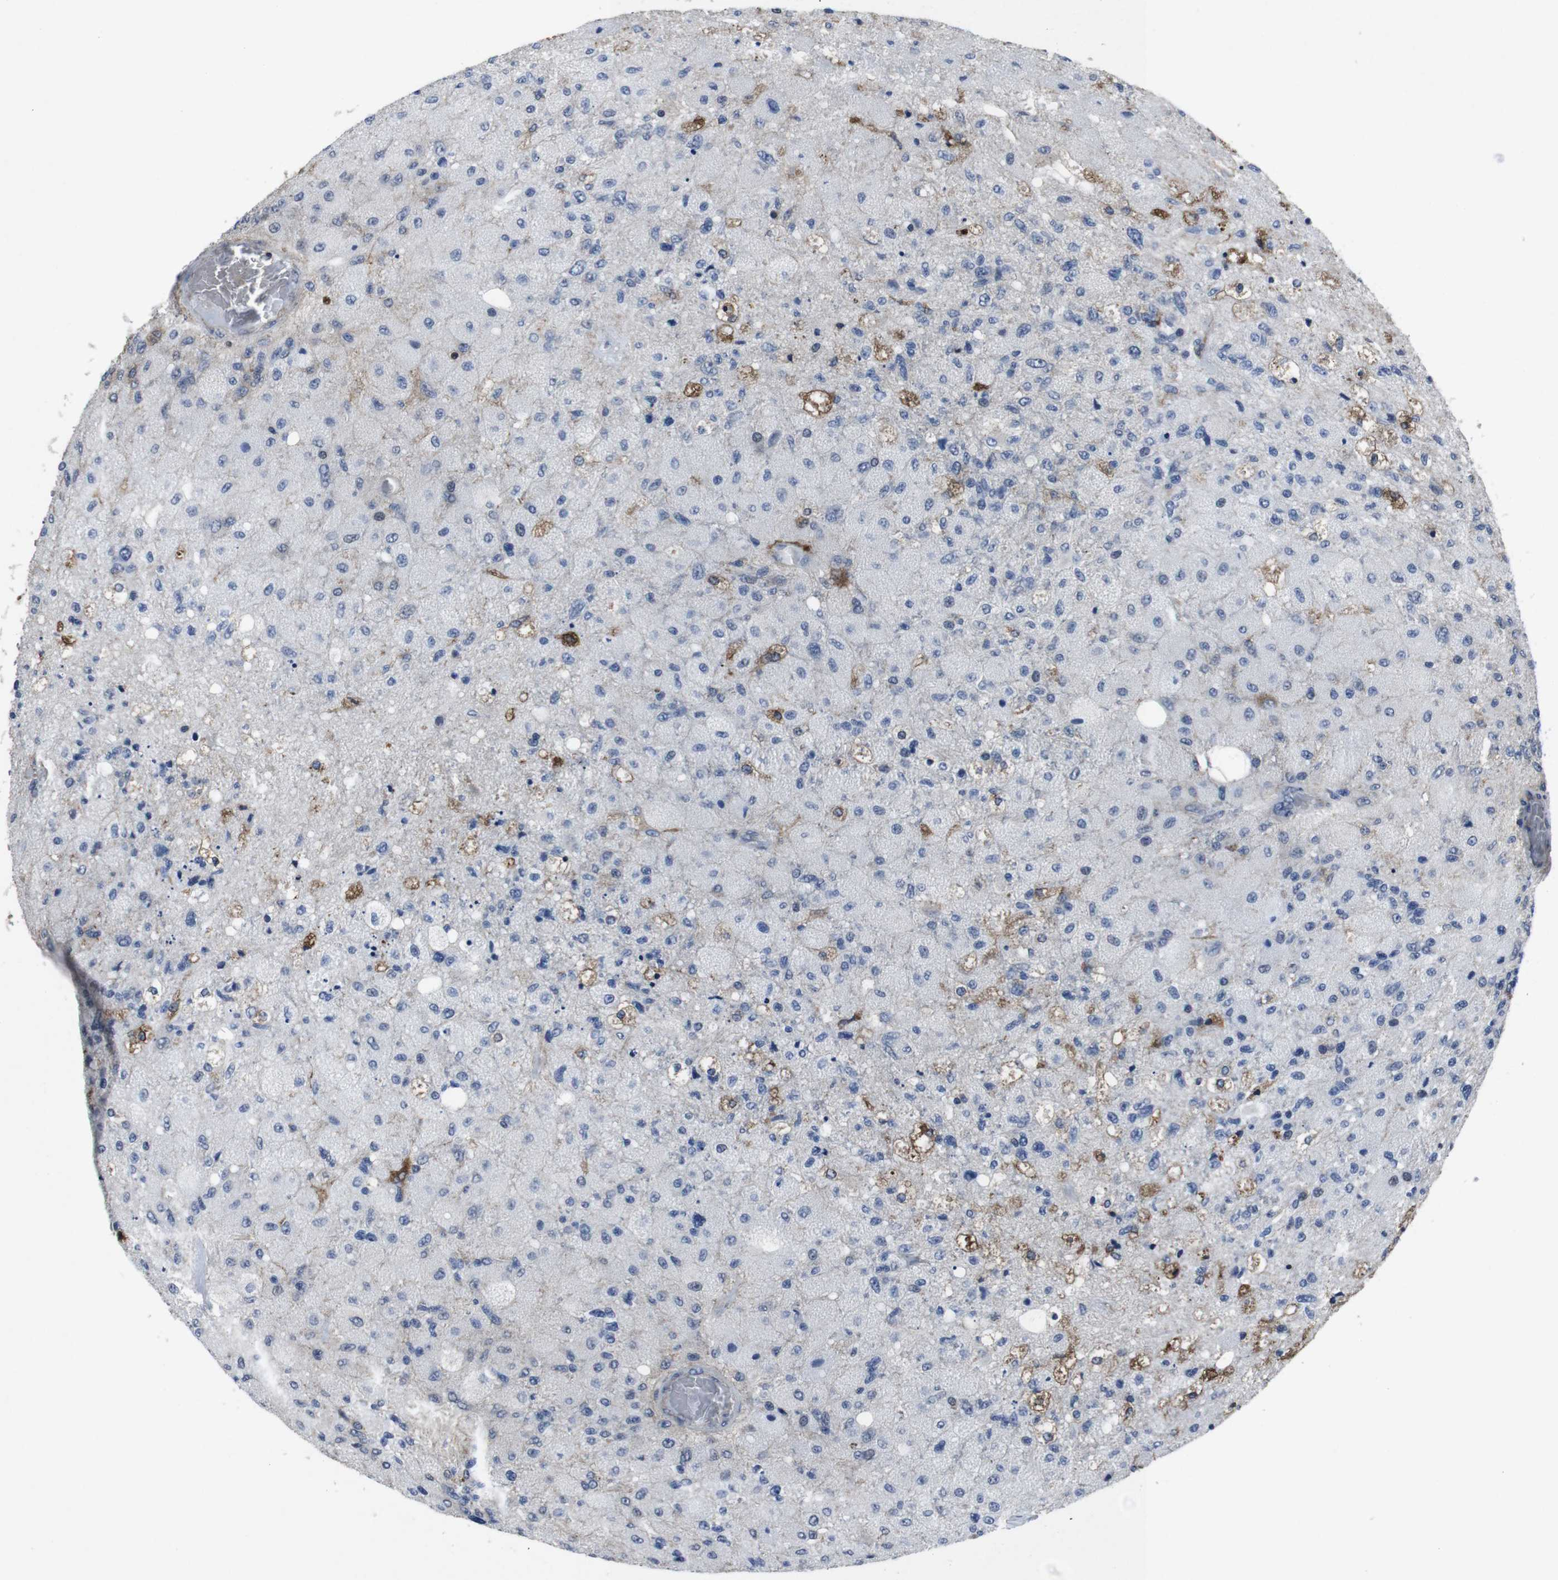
{"staining": {"intensity": "negative", "quantity": "none", "location": "none"}, "tissue": "glioma", "cell_type": "Tumor cells", "image_type": "cancer", "snomed": [{"axis": "morphology", "description": "Normal tissue, NOS"}, {"axis": "morphology", "description": "Glioma, malignant, High grade"}, {"axis": "topography", "description": "Cerebral cortex"}], "caption": "Immunohistochemistry (IHC) histopathology image of neoplastic tissue: human malignant high-grade glioma stained with DAB (3,3'-diaminobenzidine) reveals no significant protein staining in tumor cells.", "gene": "STAT4", "patient": {"sex": "male", "age": 77}}